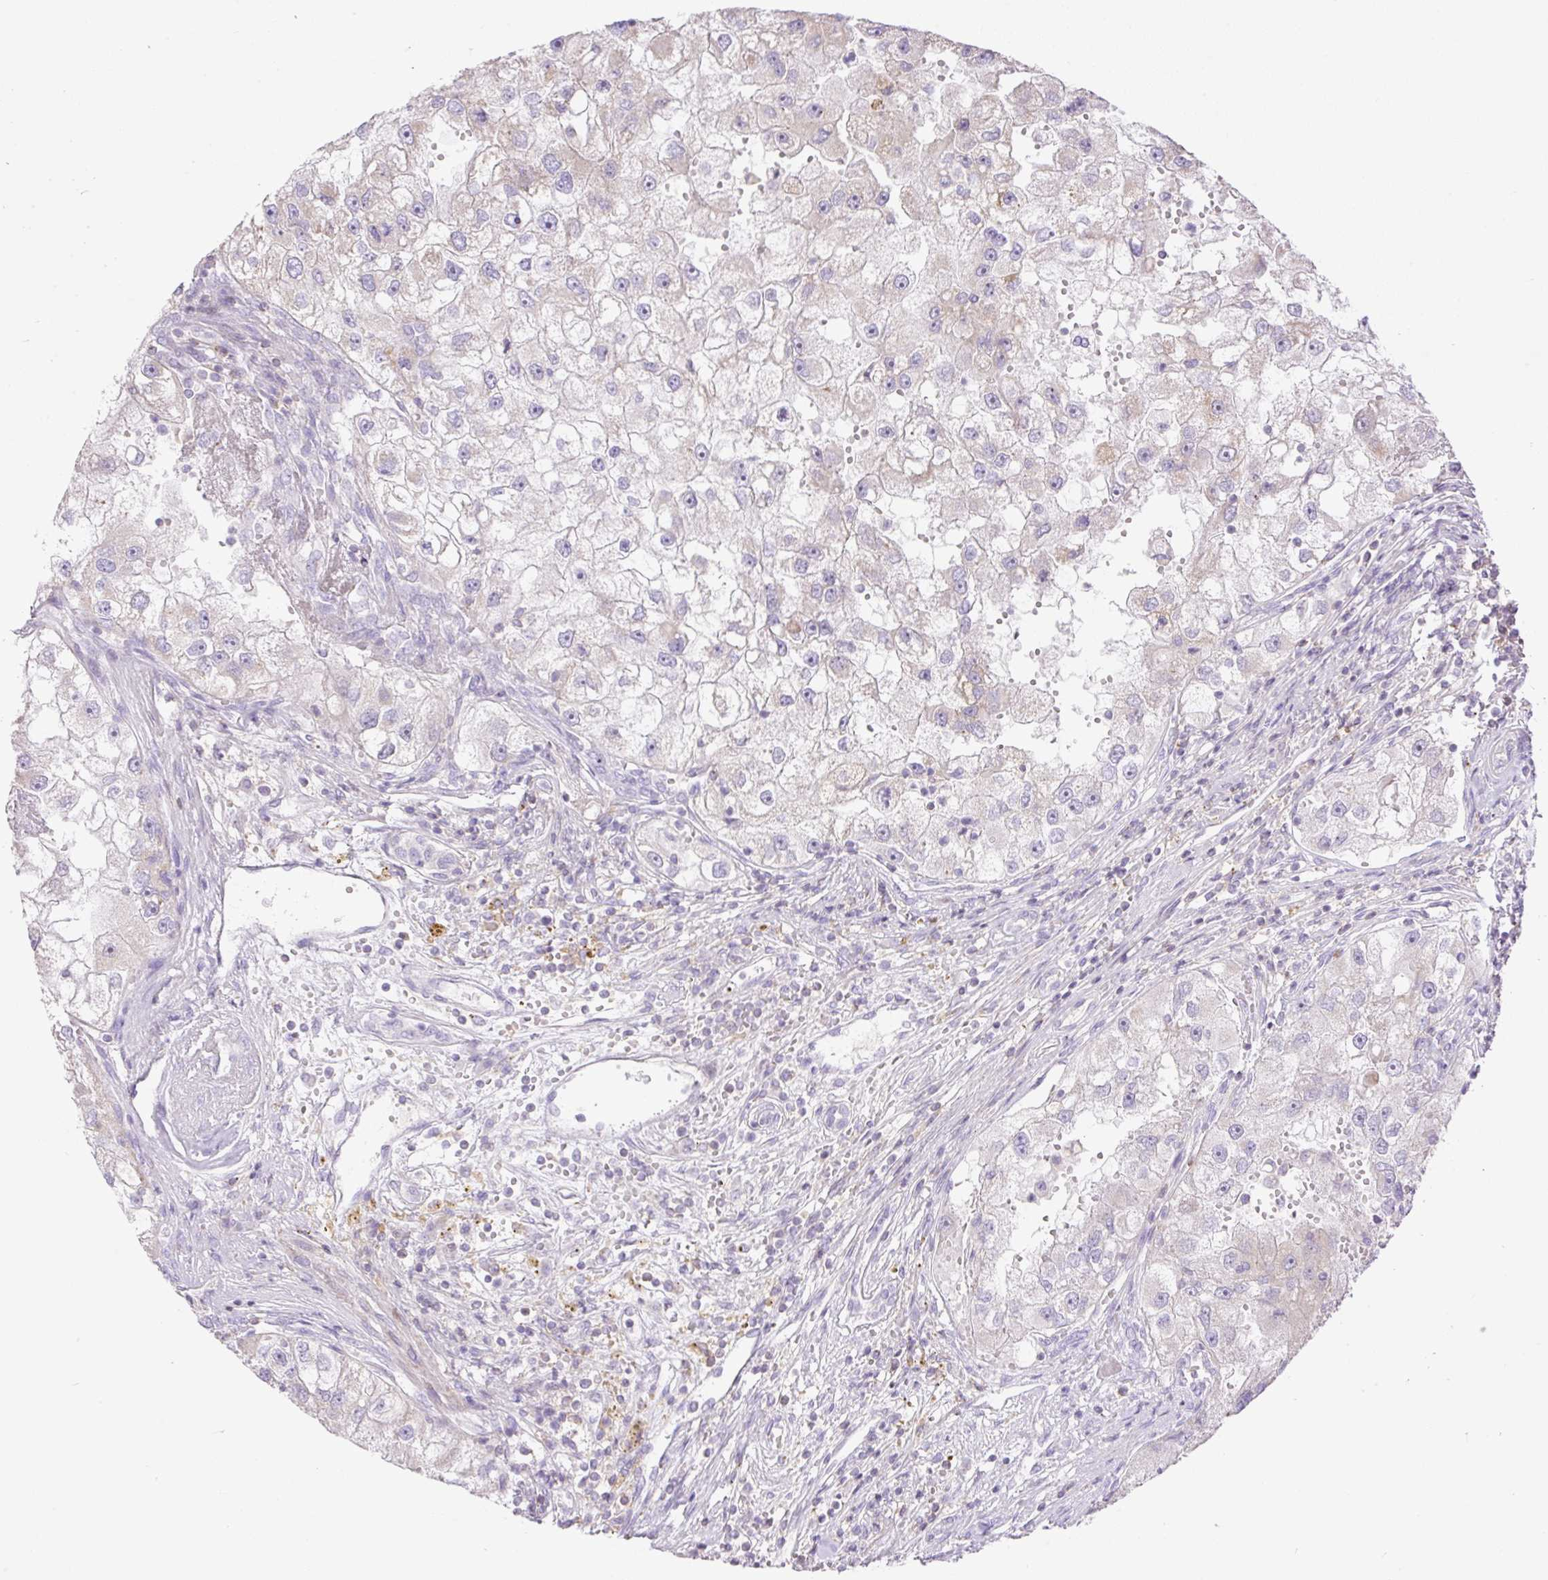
{"staining": {"intensity": "negative", "quantity": "none", "location": "none"}, "tissue": "renal cancer", "cell_type": "Tumor cells", "image_type": "cancer", "snomed": [{"axis": "morphology", "description": "Adenocarcinoma, NOS"}, {"axis": "topography", "description": "Kidney"}], "caption": "A micrograph of renal adenocarcinoma stained for a protein displays no brown staining in tumor cells.", "gene": "VPS25", "patient": {"sex": "male", "age": 63}}